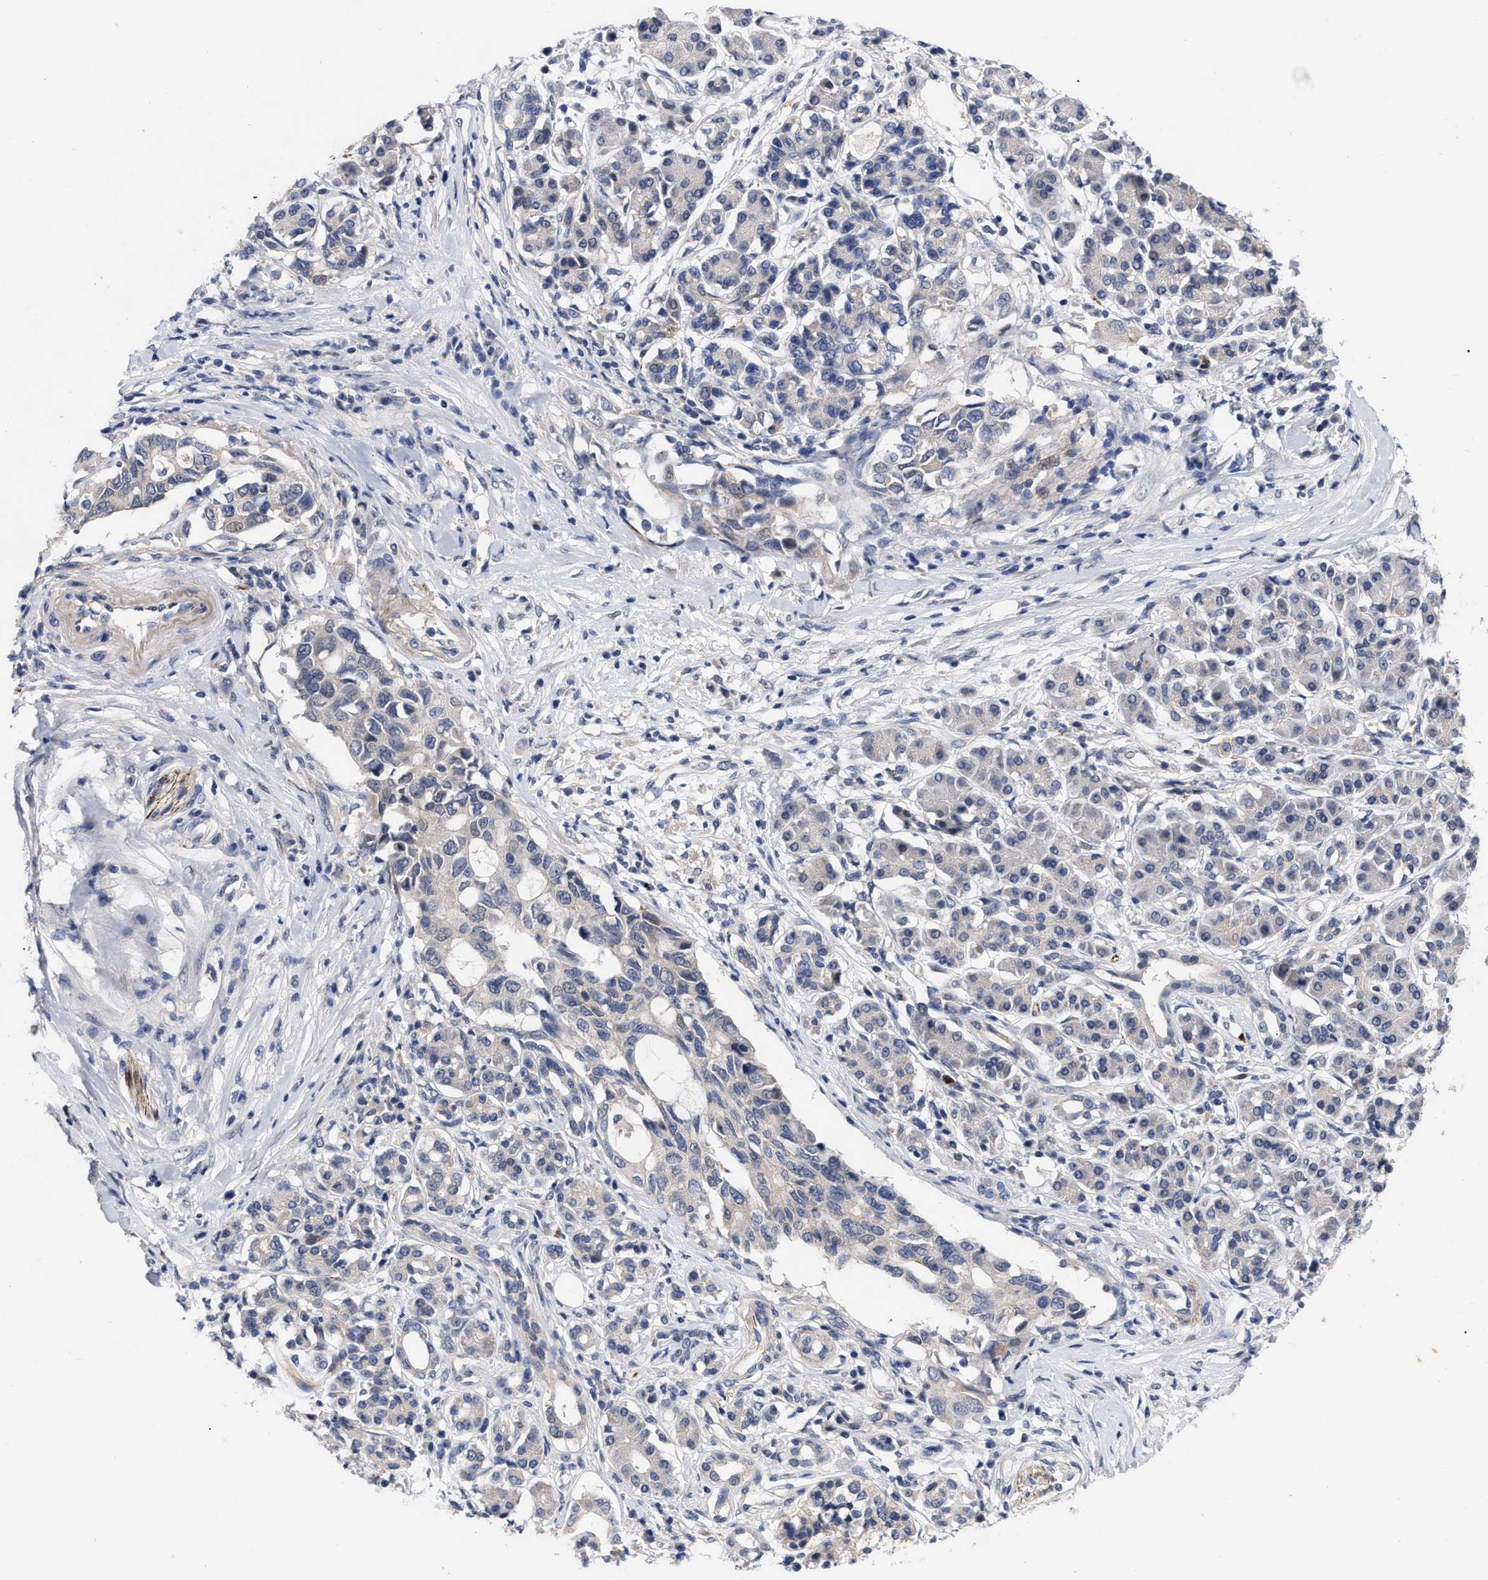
{"staining": {"intensity": "weak", "quantity": "<25%", "location": "cytoplasmic/membranous"}, "tissue": "pancreatic cancer", "cell_type": "Tumor cells", "image_type": "cancer", "snomed": [{"axis": "morphology", "description": "Adenocarcinoma, NOS"}, {"axis": "topography", "description": "Pancreas"}], "caption": "Pancreatic cancer (adenocarcinoma) was stained to show a protein in brown. There is no significant positivity in tumor cells. (DAB immunohistochemistry (IHC) with hematoxylin counter stain).", "gene": "CCN5", "patient": {"sex": "female", "age": 56}}